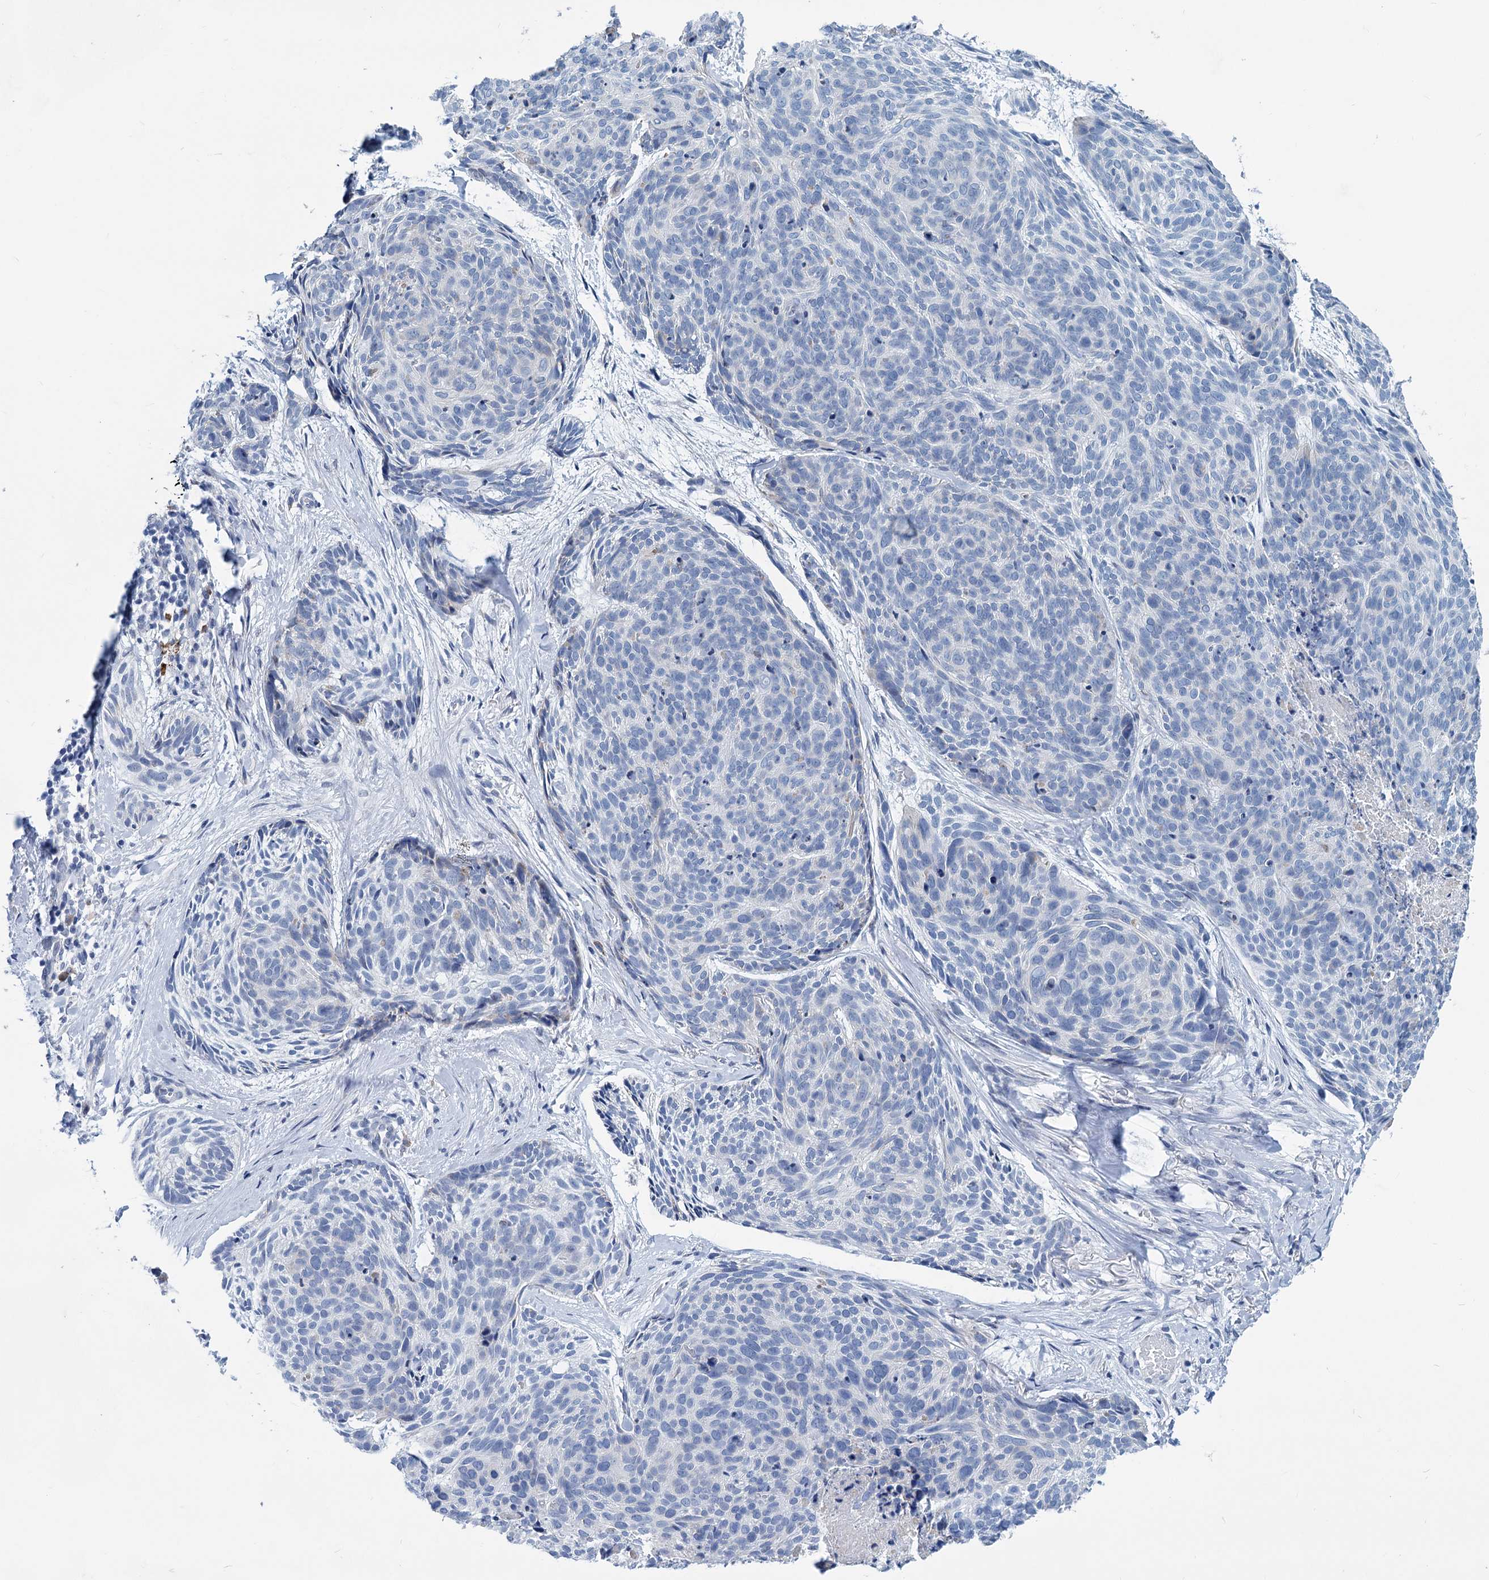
{"staining": {"intensity": "negative", "quantity": "none", "location": "none"}, "tissue": "skin cancer", "cell_type": "Tumor cells", "image_type": "cancer", "snomed": [{"axis": "morphology", "description": "Normal tissue, NOS"}, {"axis": "morphology", "description": "Basal cell carcinoma"}, {"axis": "topography", "description": "Skin"}], "caption": "This is an immunohistochemistry histopathology image of basal cell carcinoma (skin). There is no positivity in tumor cells.", "gene": "NEU3", "patient": {"sex": "male", "age": 66}}